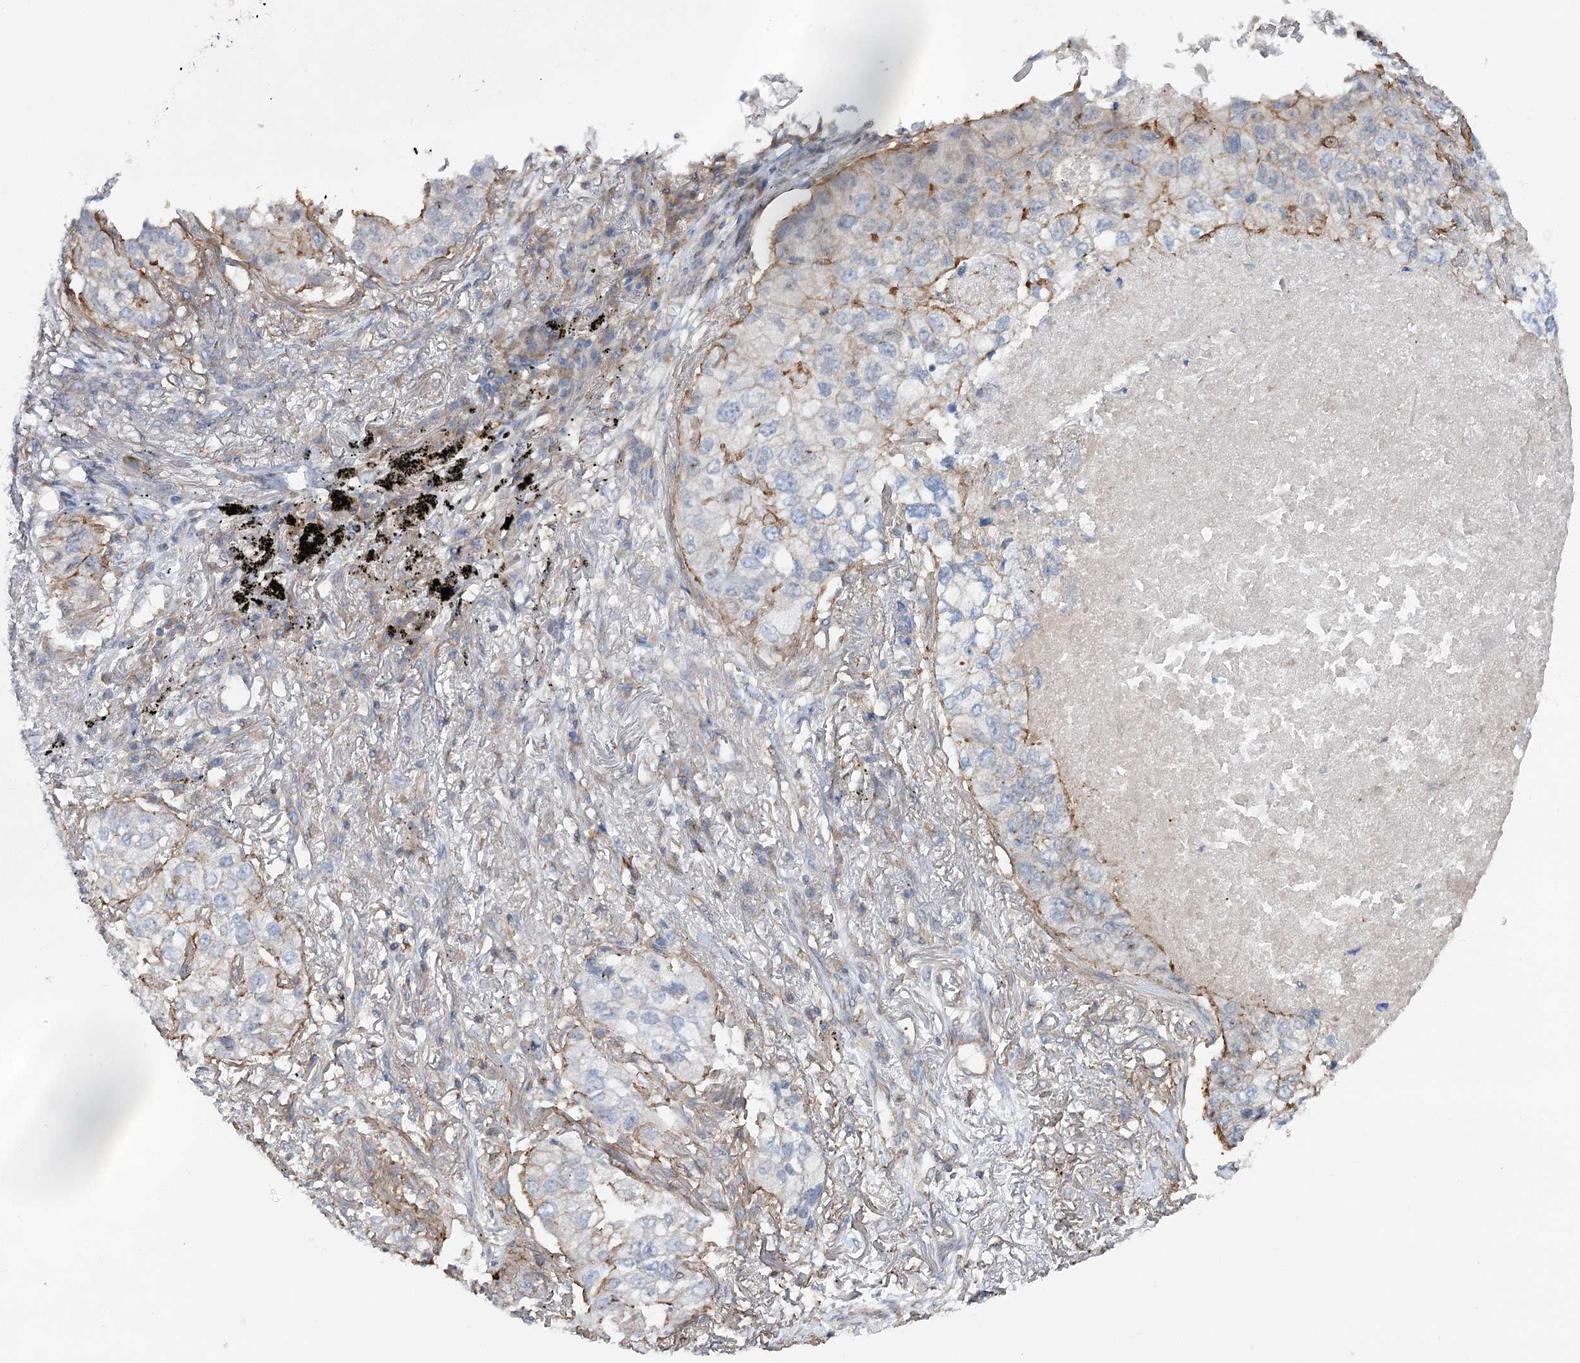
{"staining": {"intensity": "negative", "quantity": "none", "location": "none"}, "tissue": "lung cancer", "cell_type": "Tumor cells", "image_type": "cancer", "snomed": [{"axis": "morphology", "description": "Adenocarcinoma, NOS"}, {"axis": "topography", "description": "Lung"}], "caption": "This is an immunohistochemistry image of human lung adenocarcinoma. There is no positivity in tumor cells.", "gene": "LARP1B", "patient": {"sex": "male", "age": 65}}